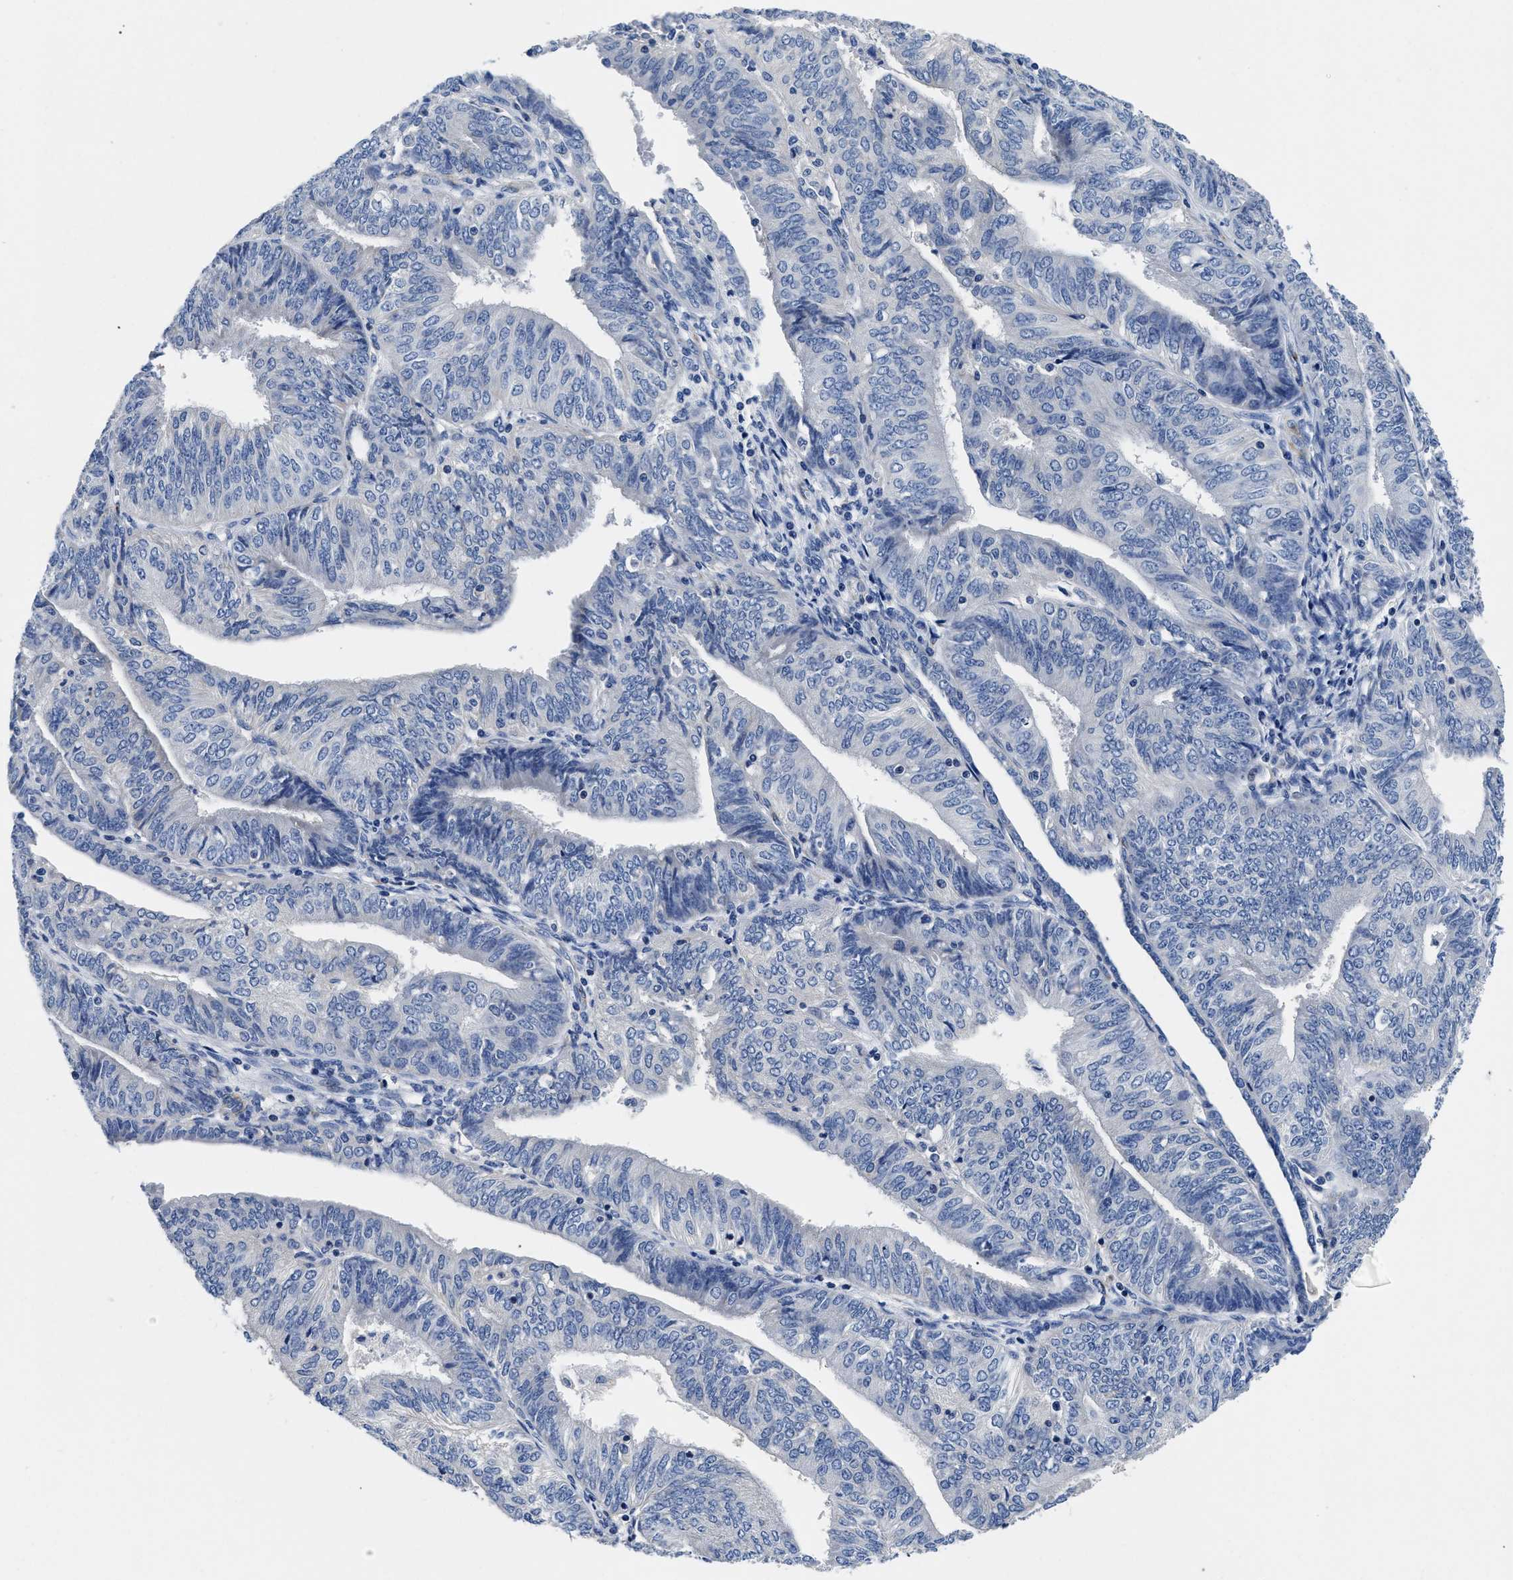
{"staining": {"intensity": "negative", "quantity": "none", "location": "none"}, "tissue": "endometrial cancer", "cell_type": "Tumor cells", "image_type": "cancer", "snomed": [{"axis": "morphology", "description": "Adenocarcinoma, NOS"}, {"axis": "topography", "description": "Endometrium"}], "caption": "Adenocarcinoma (endometrial) was stained to show a protein in brown. There is no significant expression in tumor cells.", "gene": "SLC35F1", "patient": {"sex": "female", "age": 58}}